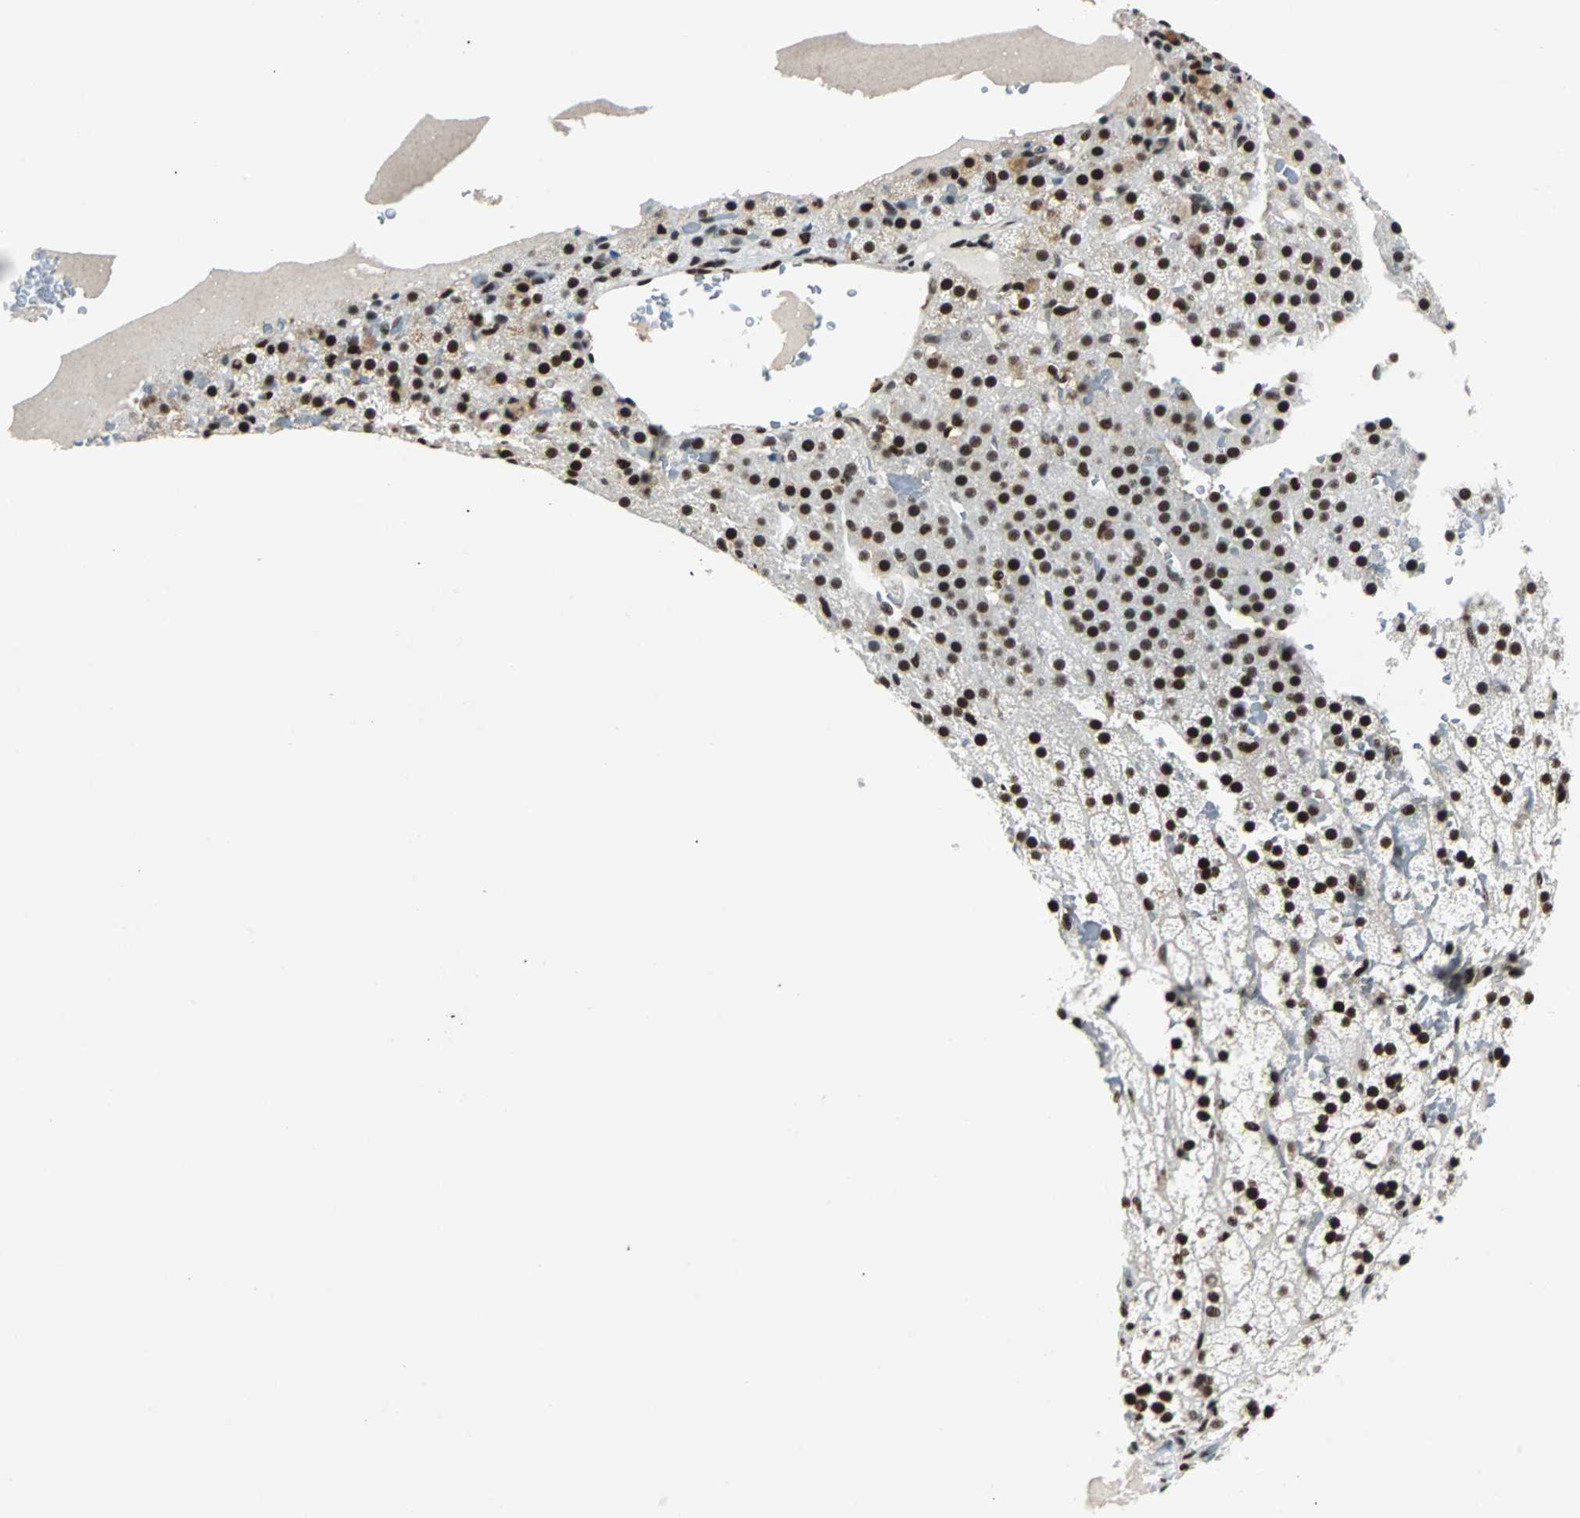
{"staining": {"intensity": "strong", "quantity": ">75%", "location": "nuclear"}, "tissue": "adrenal gland", "cell_type": "Glandular cells", "image_type": "normal", "snomed": [{"axis": "morphology", "description": "Normal tissue, NOS"}, {"axis": "topography", "description": "Adrenal gland"}], "caption": "This histopathology image displays normal adrenal gland stained with immunohistochemistry to label a protein in brown. The nuclear of glandular cells show strong positivity for the protein. Nuclei are counter-stained blue.", "gene": "XRCC4", "patient": {"sex": "male", "age": 35}}